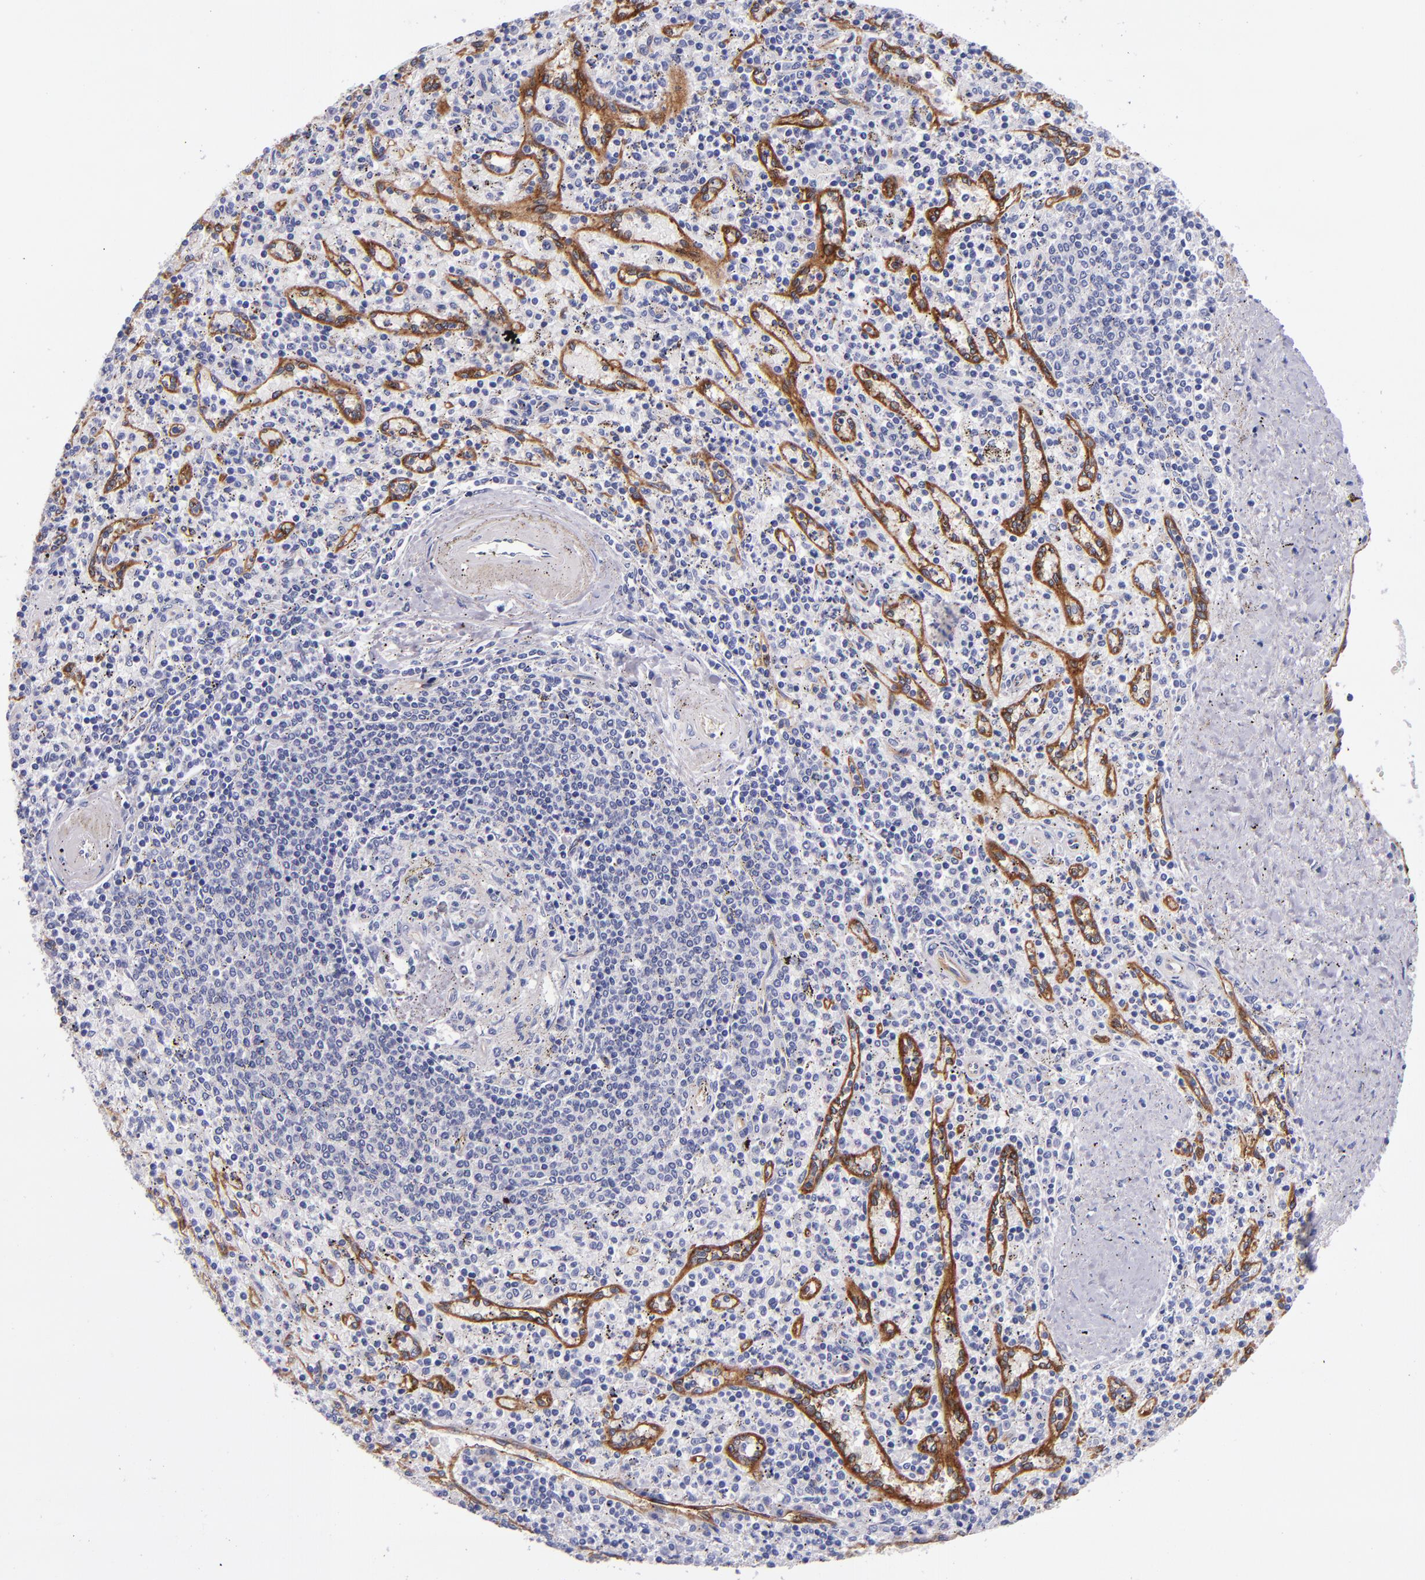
{"staining": {"intensity": "negative", "quantity": "none", "location": "none"}, "tissue": "spleen", "cell_type": "Cells in red pulp", "image_type": "normal", "snomed": [{"axis": "morphology", "description": "Normal tissue, NOS"}, {"axis": "topography", "description": "Spleen"}], "caption": "Photomicrograph shows no significant protein staining in cells in red pulp of benign spleen.", "gene": "NOS3", "patient": {"sex": "male", "age": 72}}